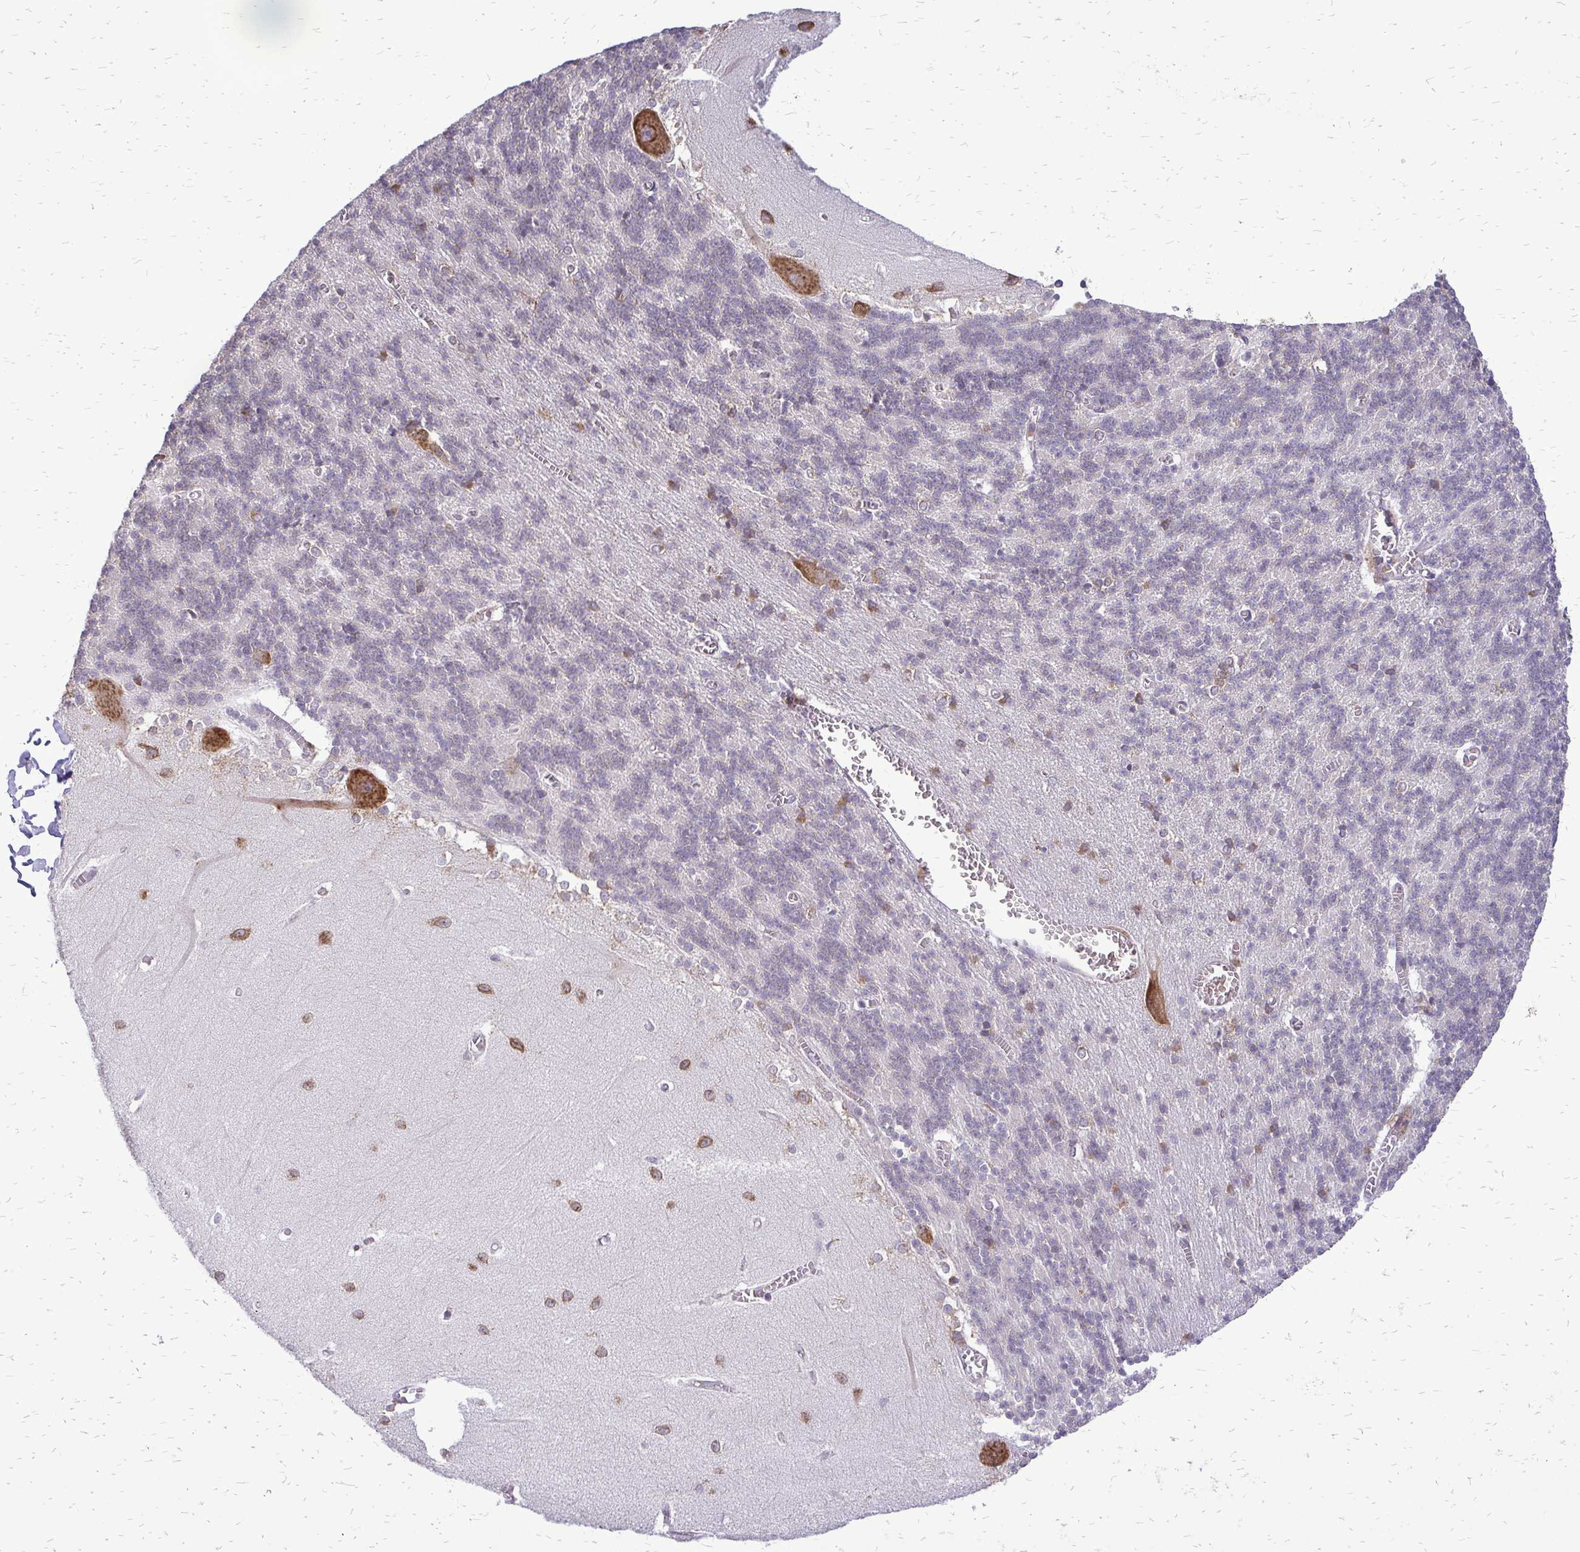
{"staining": {"intensity": "moderate", "quantity": "<25%", "location": "cytoplasmic/membranous"}, "tissue": "cerebellum", "cell_type": "Cells in granular layer", "image_type": "normal", "snomed": [{"axis": "morphology", "description": "Normal tissue, NOS"}, {"axis": "topography", "description": "Cerebellum"}], "caption": "This micrograph reveals immunohistochemistry (IHC) staining of normal cerebellum, with low moderate cytoplasmic/membranous expression in approximately <25% of cells in granular layer.", "gene": "RPS3", "patient": {"sex": "male", "age": 37}}